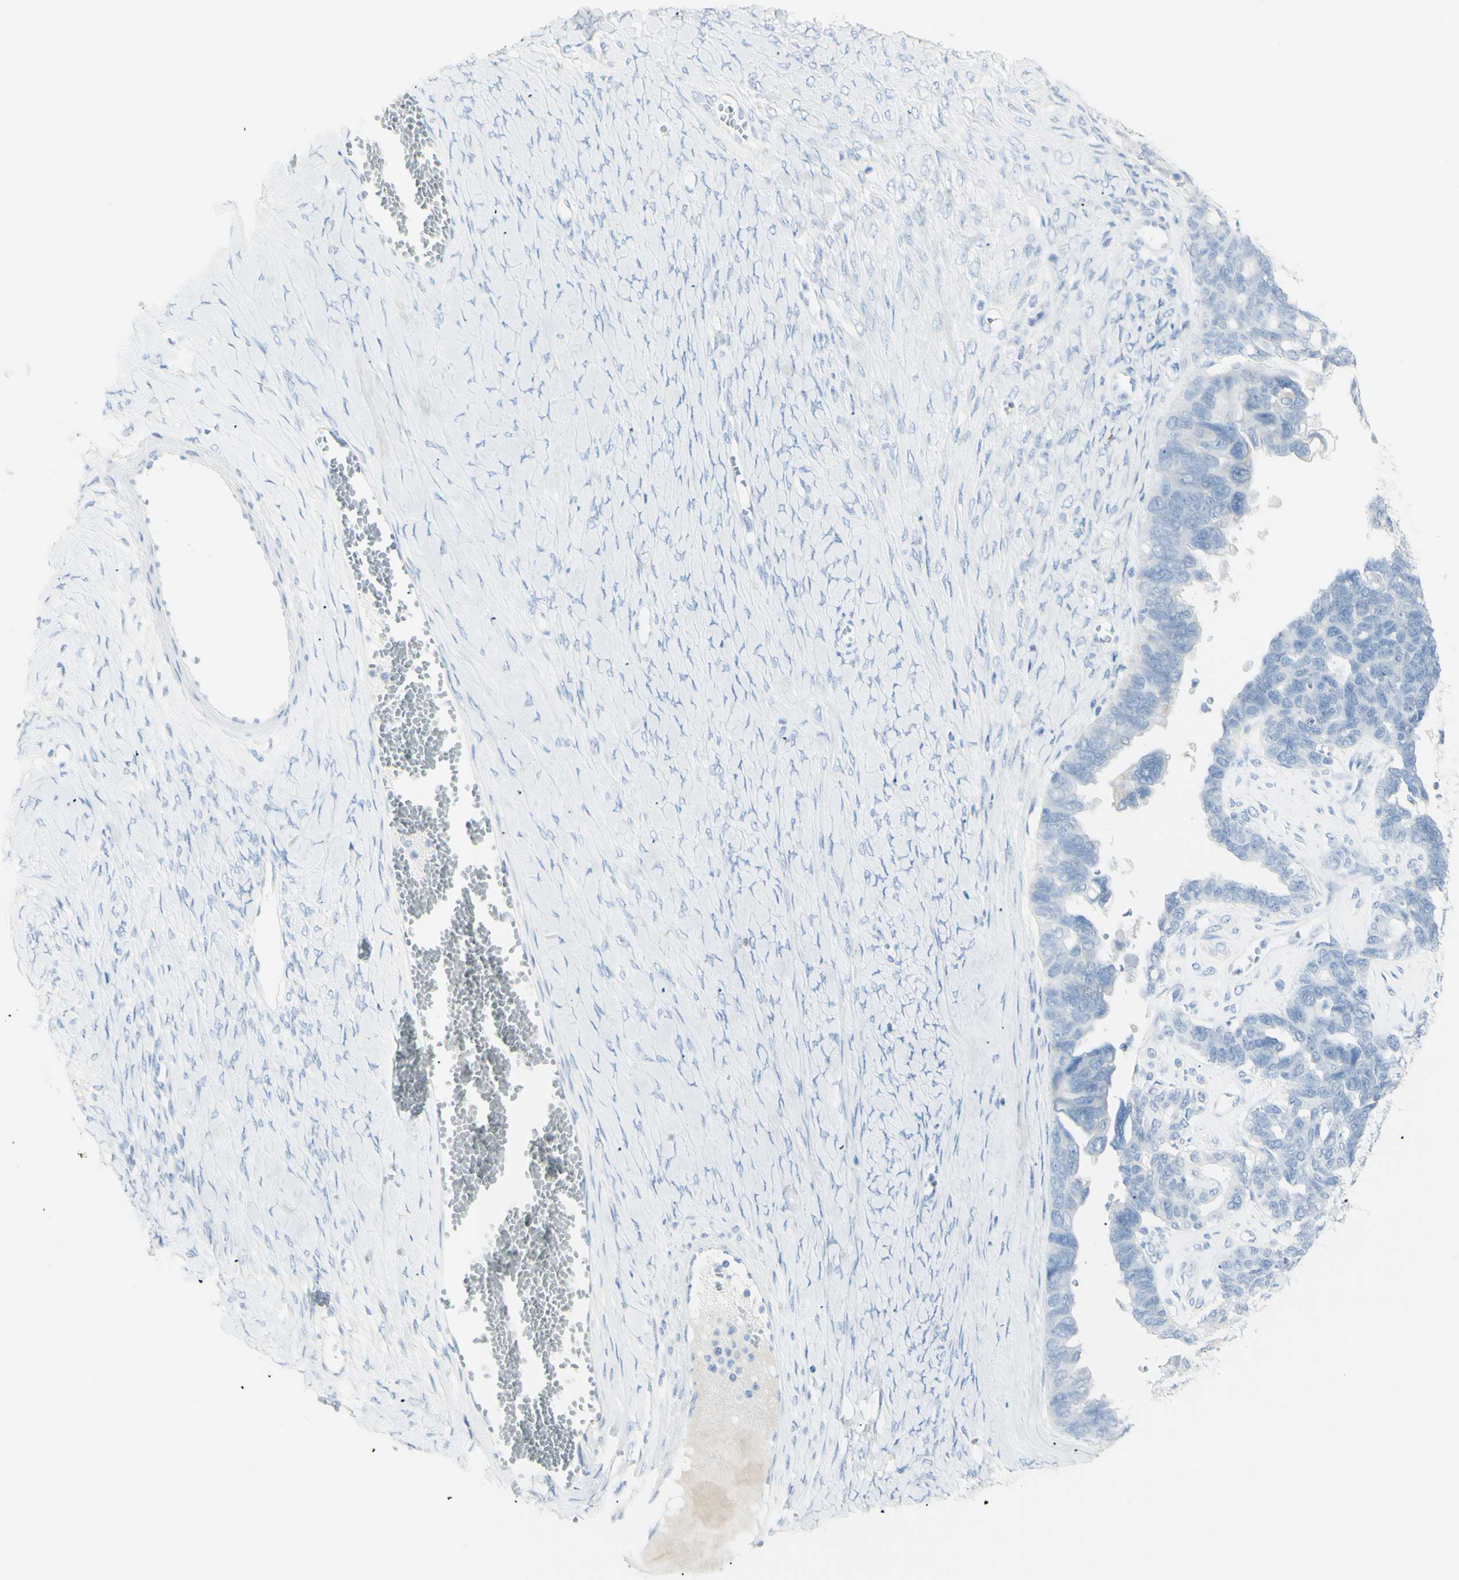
{"staining": {"intensity": "negative", "quantity": "none", "location": "none"}, "tissue": "ovarian cancer", "cell_type": "Tumor cells", "image_type": "cancer", "snomed": [{"axis": "morphology", "description": "Cystadenocarcinoma, serous, NOS"}, {"axis": "topography", "description": "Ovary"}], "caption": "There is no significant positivity in tumor cells of ovarian cancer (serous cystadenocarcinoma).", "gene": "LETM1", "patient": {"sex": "female", "age": 79}}